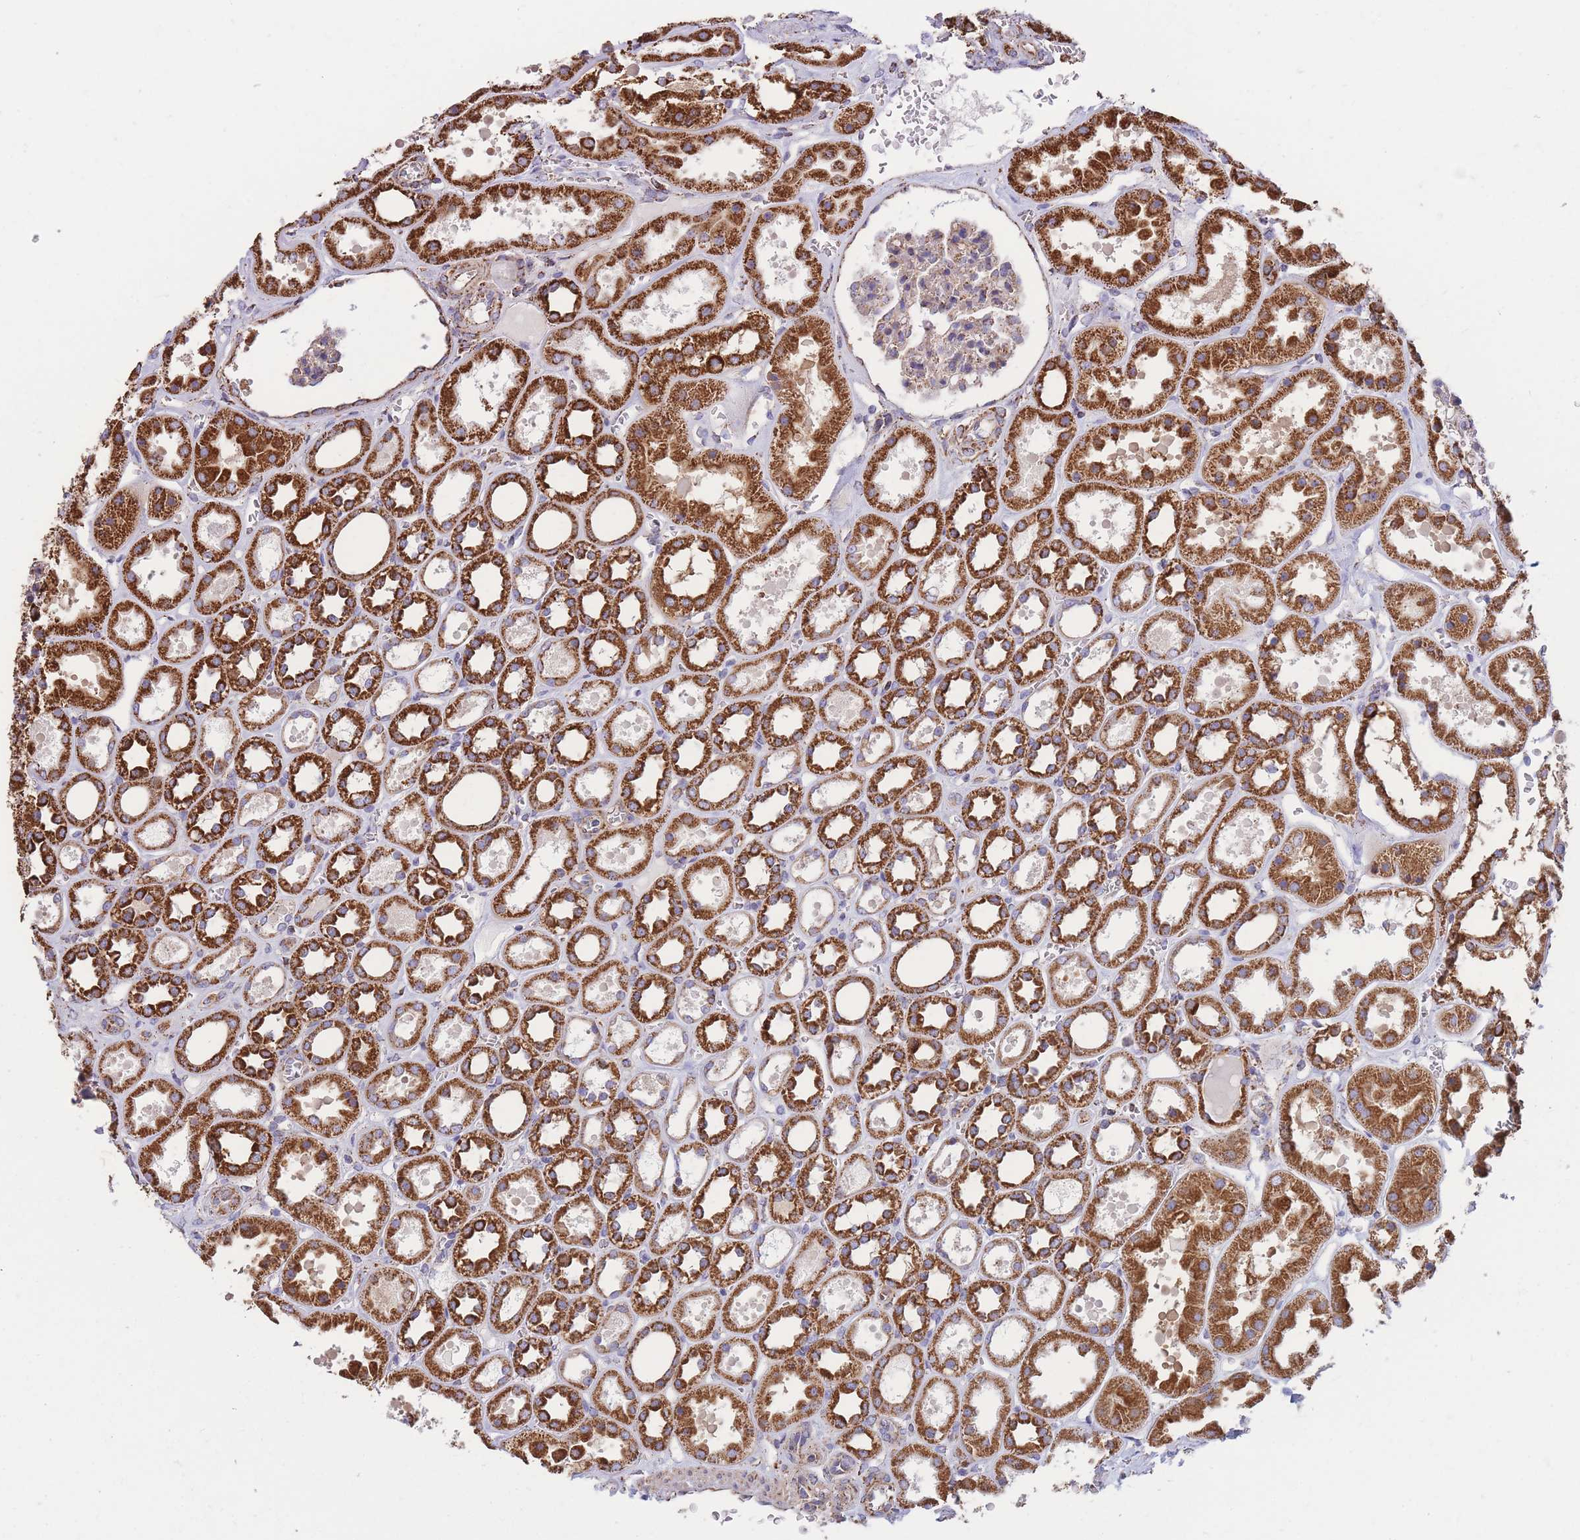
{"staining": {"intensity": "weak", "quantity": "25%-75%", "location": "cytoplasmic/membranous"}, "tissue": "kidney", "cell_type": "Cells in glomeruli", "image_type": "normal", "snomed": [{"axis": "morphology", "description": "Normal tissue, NOS"}, {"axis": "topography", "description": "Kidney"}], "caption": "Immunohistochemistry (IHC) (DAB (3,3'-diaminobenzidine)) staining of benign kidney exhibits weak cytoplasmic/membranous protein staining in about 25%-75% of cells in glomeruli.", "gene": "FKBP8", "patient": {"sex": "female", "age": 41}}